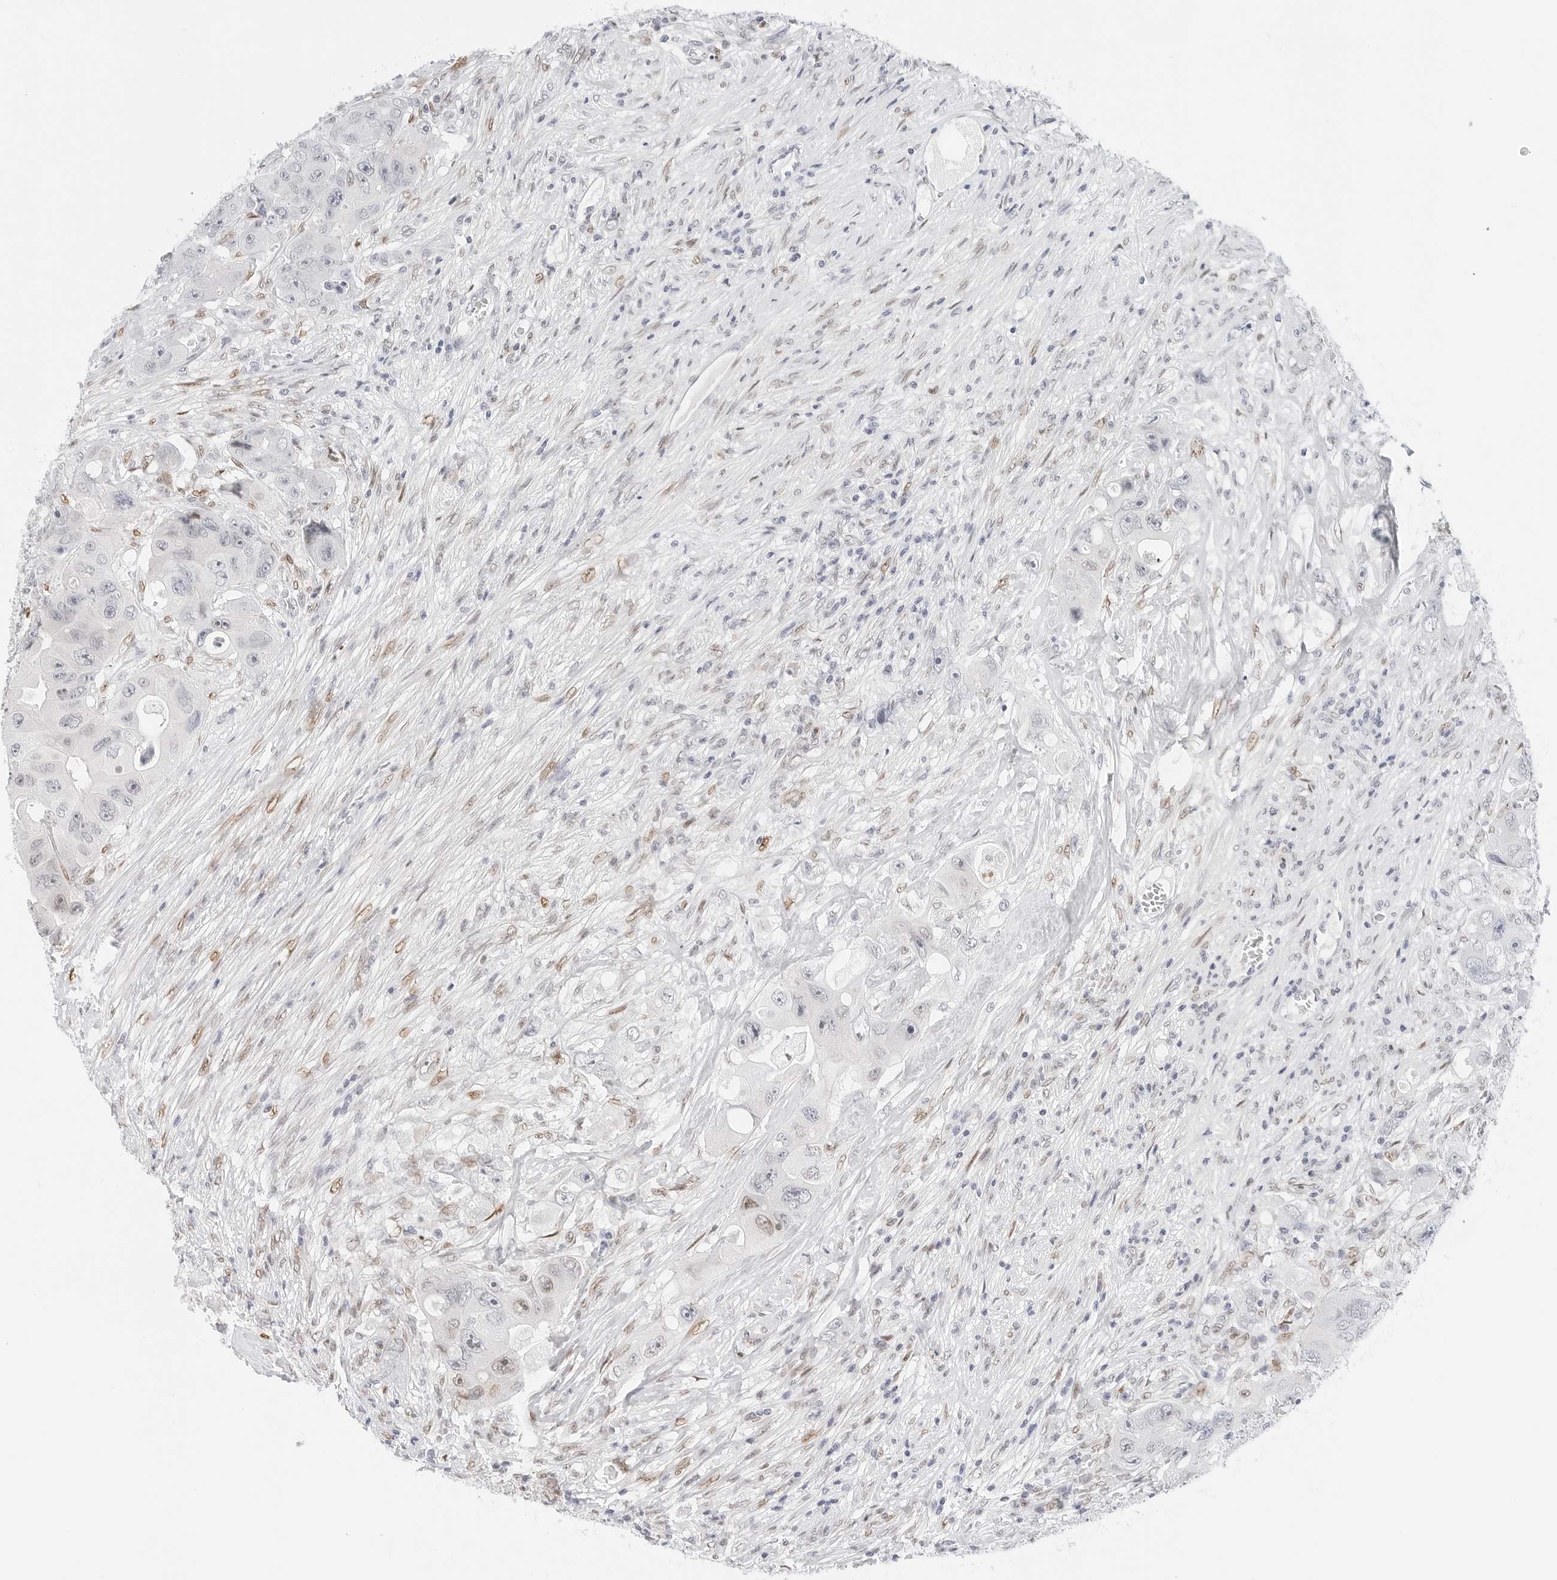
{"staining": {"intensity": "negative", "quantity": "none", "location": "none"}, "tissue": "colorectal cancer", "cell_type": "Tumor cells", "image_type": "cancer", "snomed": [{"axis": "morphology", "description": "Adenocarcinoma, NOS"}, {"axis": "topography", "description": "Colon"}], "caption": "This is an IHC micrograph of human adenocarcinoma (colorectal). There is no staining in tumor cells.", "gene": "SPIDR", "patient": {"sex": "female", "age": 46}}